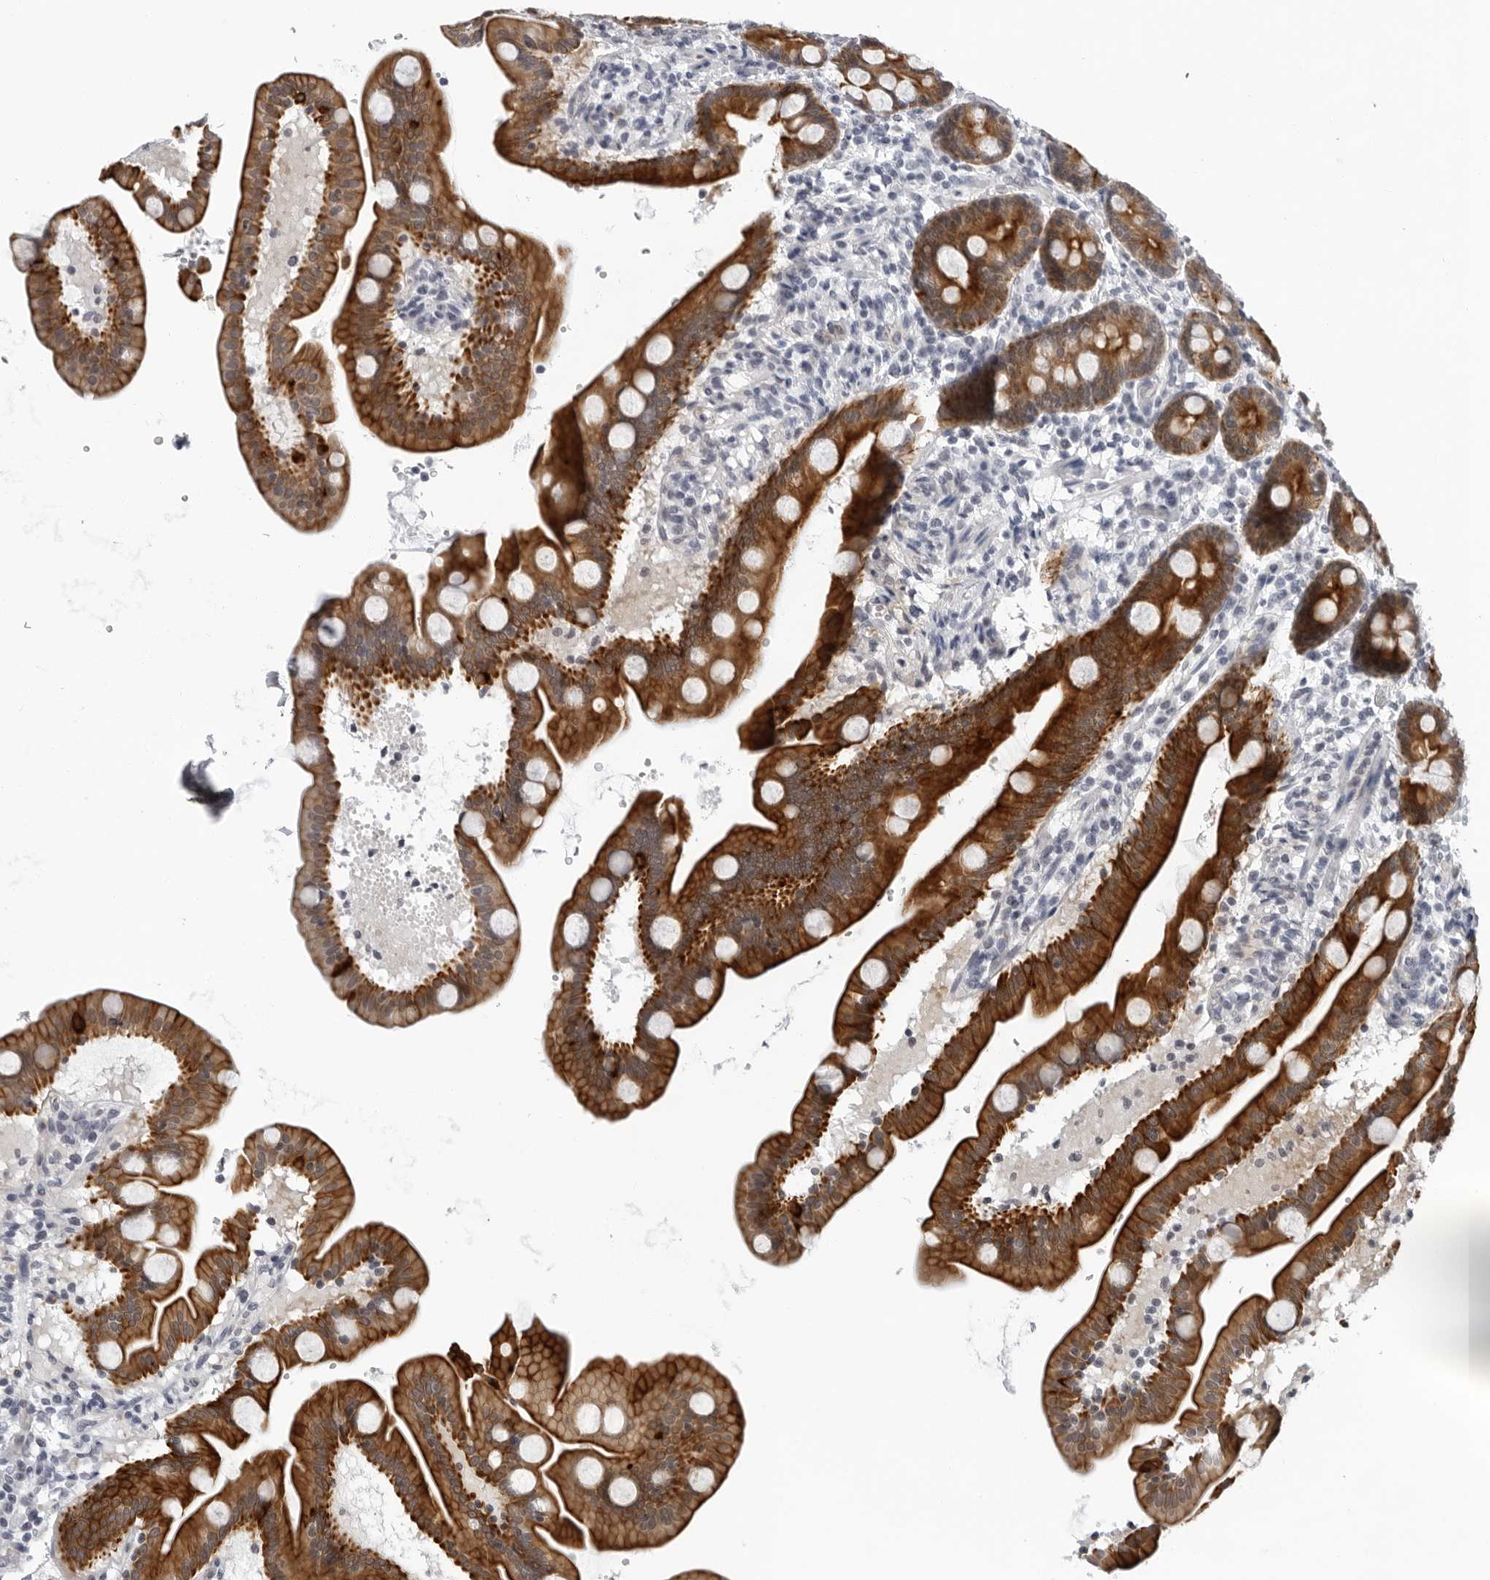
{"staining": {"intensity": "strong", "quantity": ">75%", "location": "cytoplasmic/membranous"}, "tissue": "duodenum", "cell_type": "Glandular cells", "image_type": "normal", "snomed": [{"axis": "morphology", "description": "Normal tissue, NOS"}, {"axis": "topography", "description": "Duodenum"}], "caption": "This image exhibits immunohistochemistry staining of normal duodenum, with high strong cytoplasmic/membranous staining in about >75% of glandular cells.", "gene": "CCDC28B", "patient": {"sex": "male", "age": 54}}